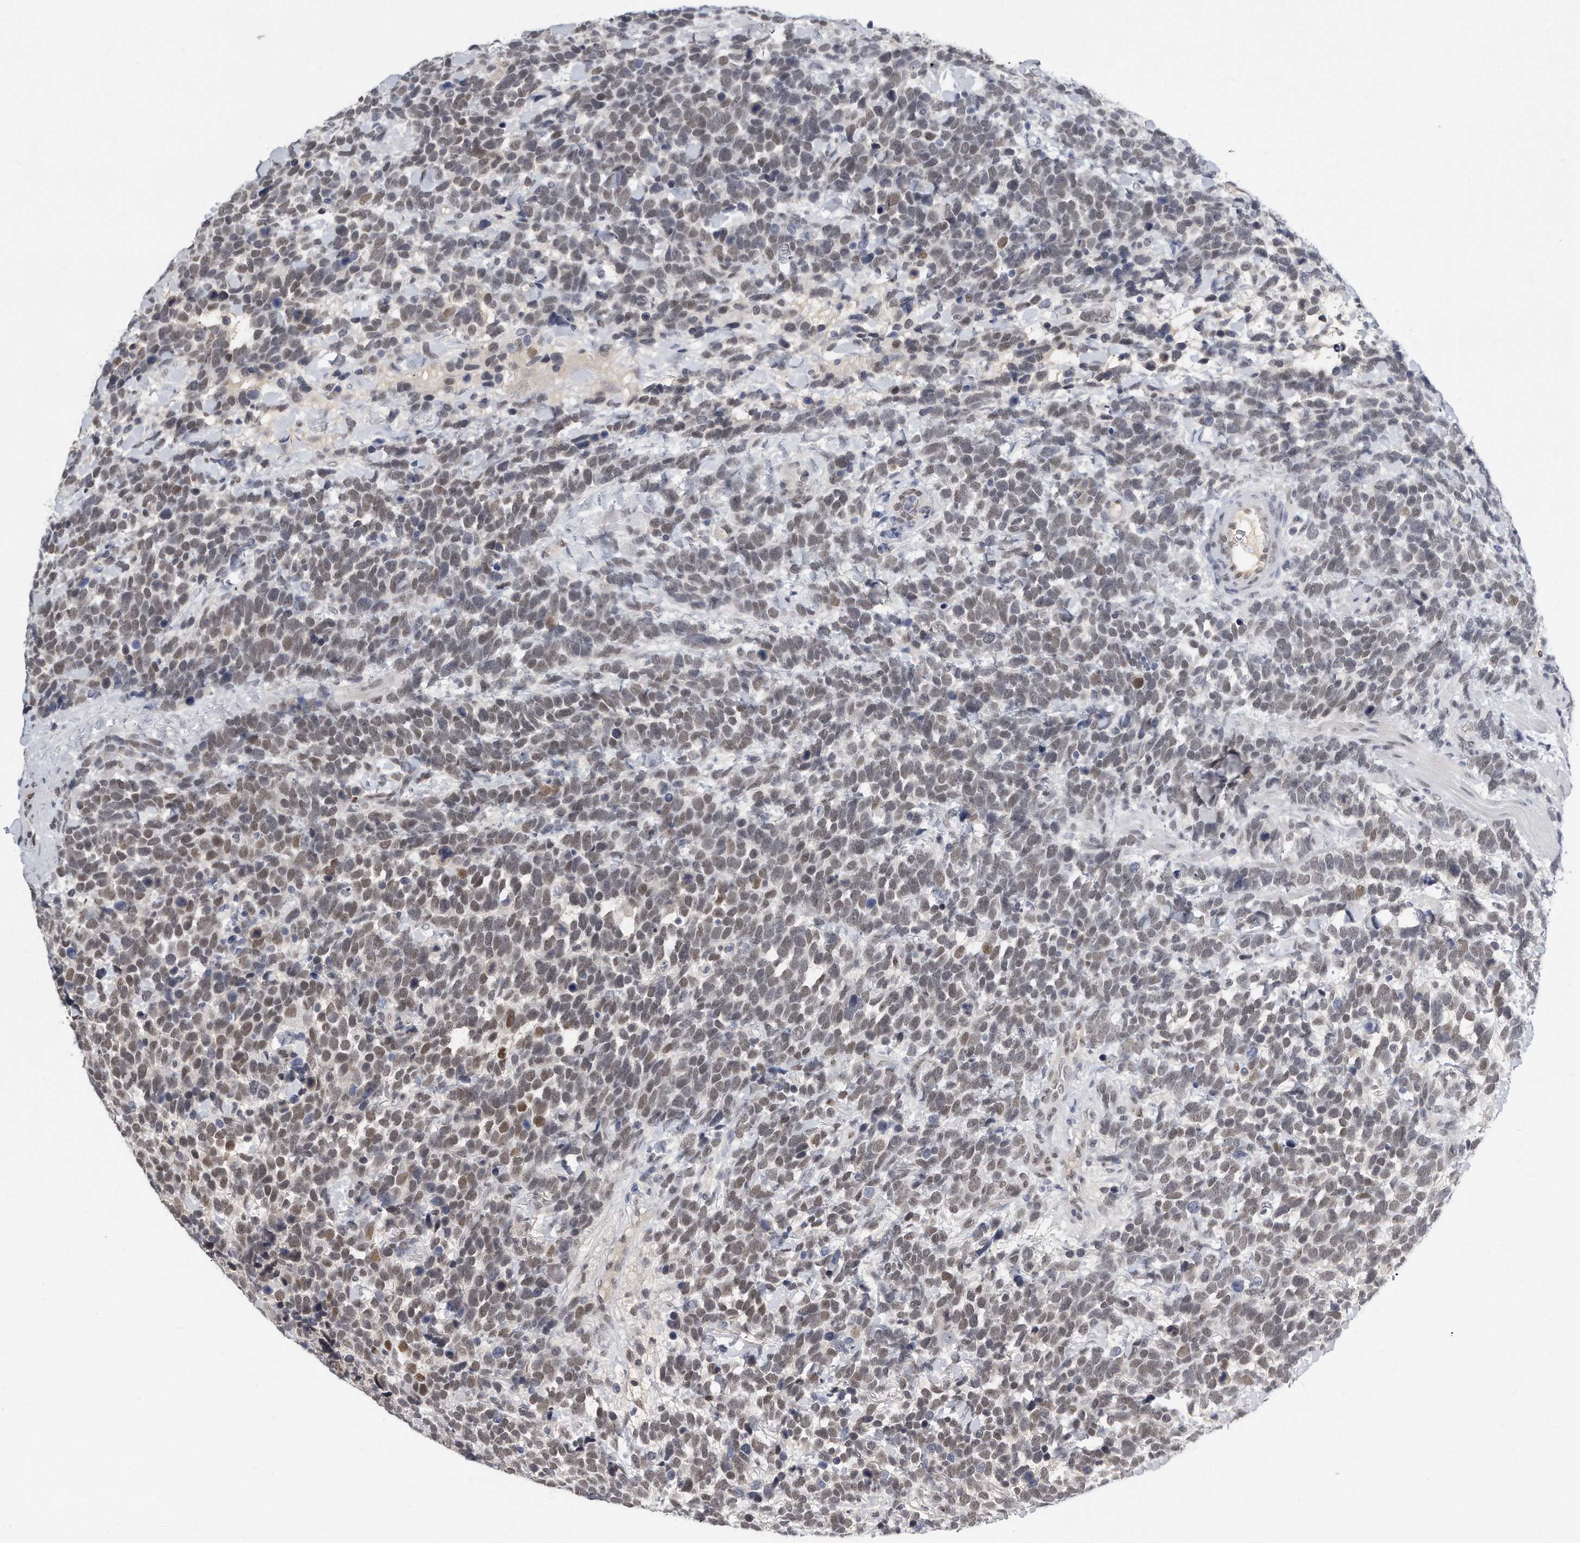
{"staining": {"intensity": "moderate", "quantity": ">75%", "location": "nuclear"}, "tissue": "urothelial cancer", "cell_type": "Tumor cells", "image_type": "cancer", "snomed": [{"axis": "morphology", "description": "Urothelial carcinoma, High grade"}, {"axis": "topography", "description": "Urinary bladder"}], "caption": "IHC image of neoplastic tissue: urothelial cancer stained using immunohistochemistry (IHC) shows medium levels of moderate protein expression localized specifically in the nuclear of tumor cells, appearing as a nuclear brown color.", "gene": "CTBP2", "patient": {"sex": "female", "age": 82}}